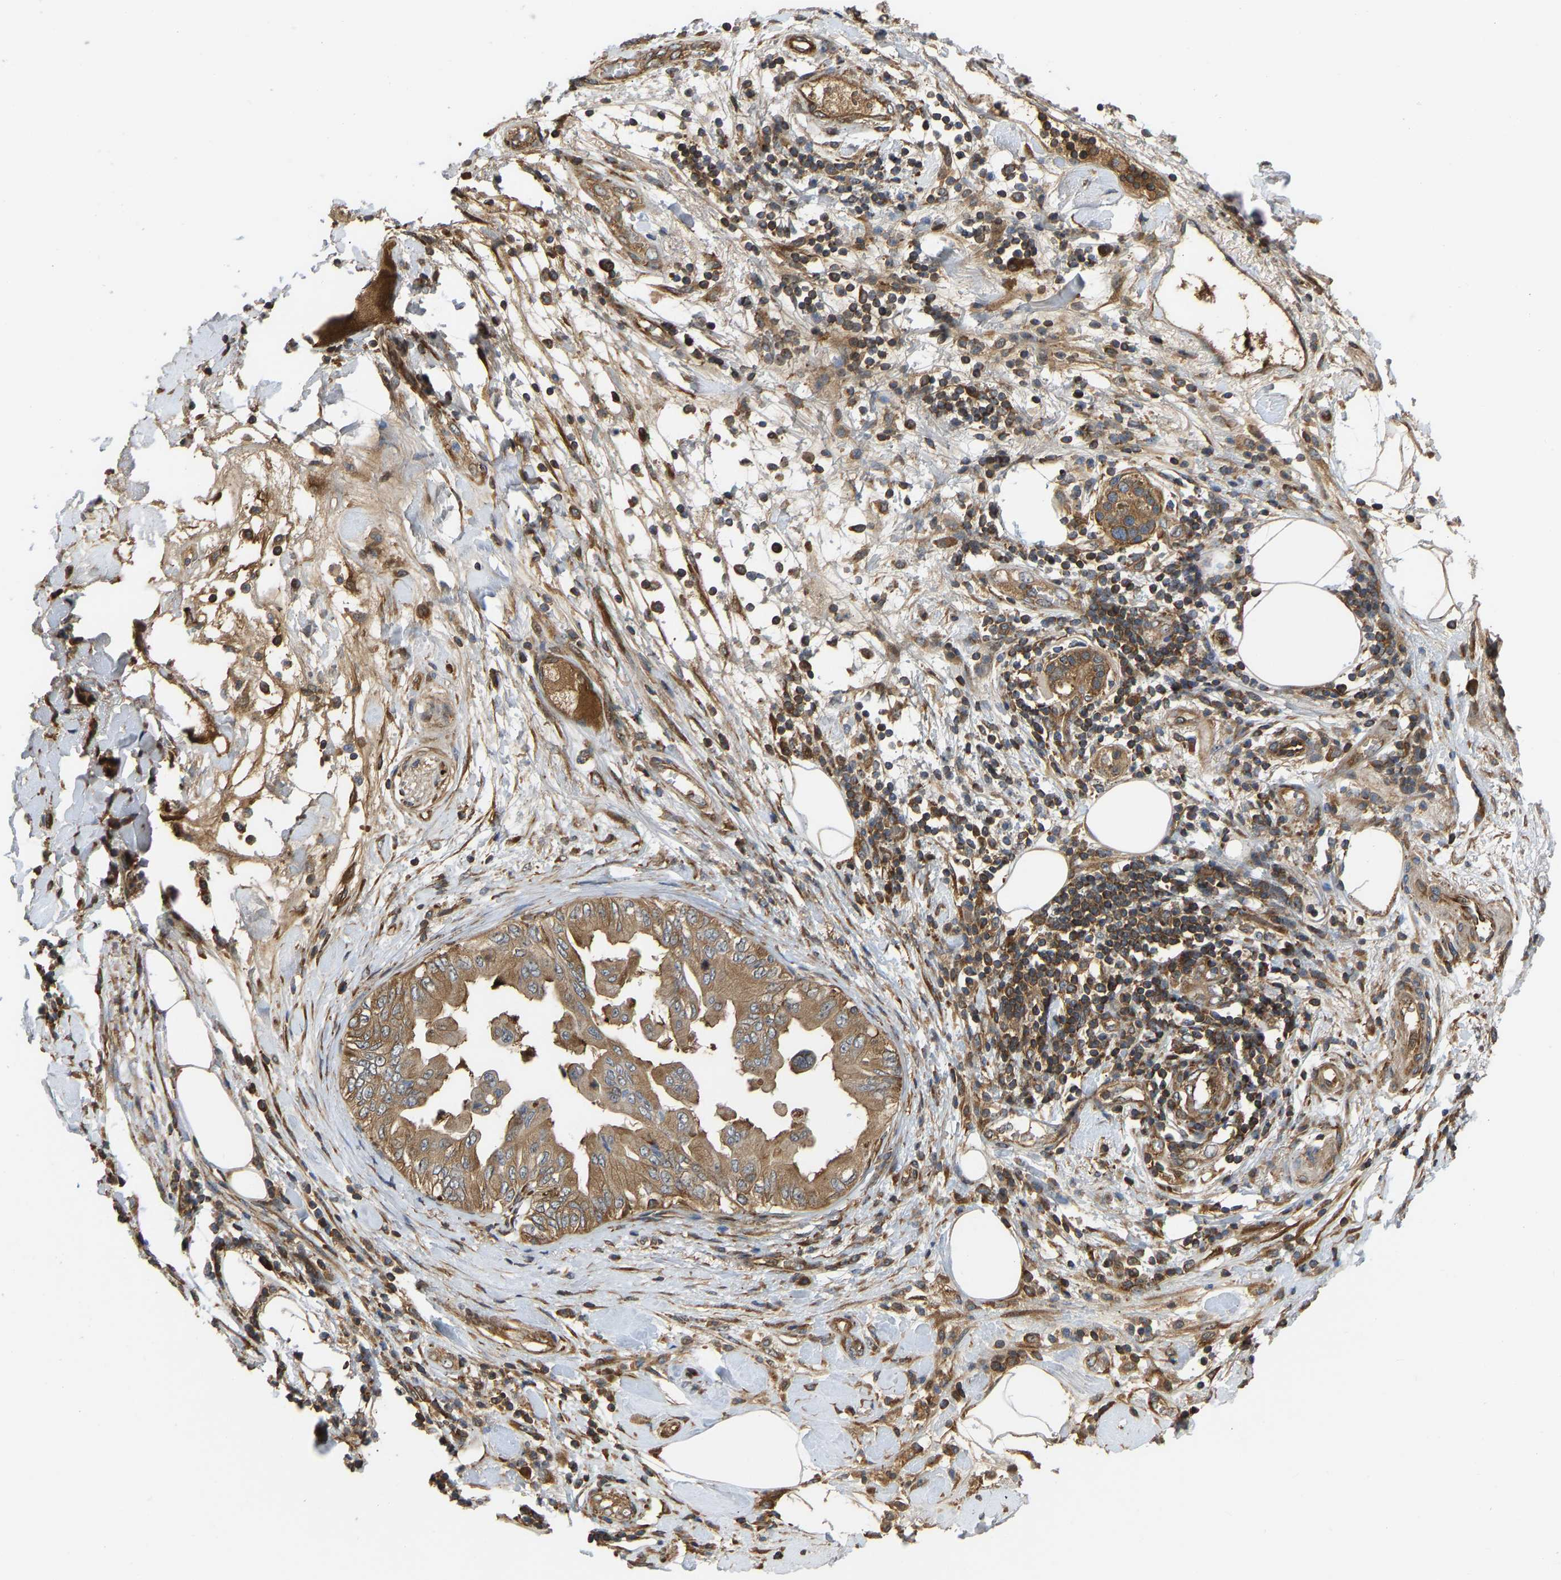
{"staining": {"intensity": "weak", "quantity": ">75%", "location": "cytoplasmic/membranous"}, "tissue": "adipose tissue", "cell_type": "Adipocytes", "image_type": "normal", "snomed": [{"axis": "morphology", "description": "Normal tissue, NOS"}, {"axis": "morphology", "description": "Adenocarcinoma, NOS"}, {"axis": "topography", "description": "Duodenum"}, {"axis": "topography", "description": "Peripheral nerve tissue"}], "caption": "Adipose tissue stained for a protein demonstrates weak cytoplasmic/membranous positivity in adipocytes. (Brightfield microscopy of DAB IHC at high magnification).", "gene": "RASGRF2", "patient": {"sex": "female", "age": 60}}